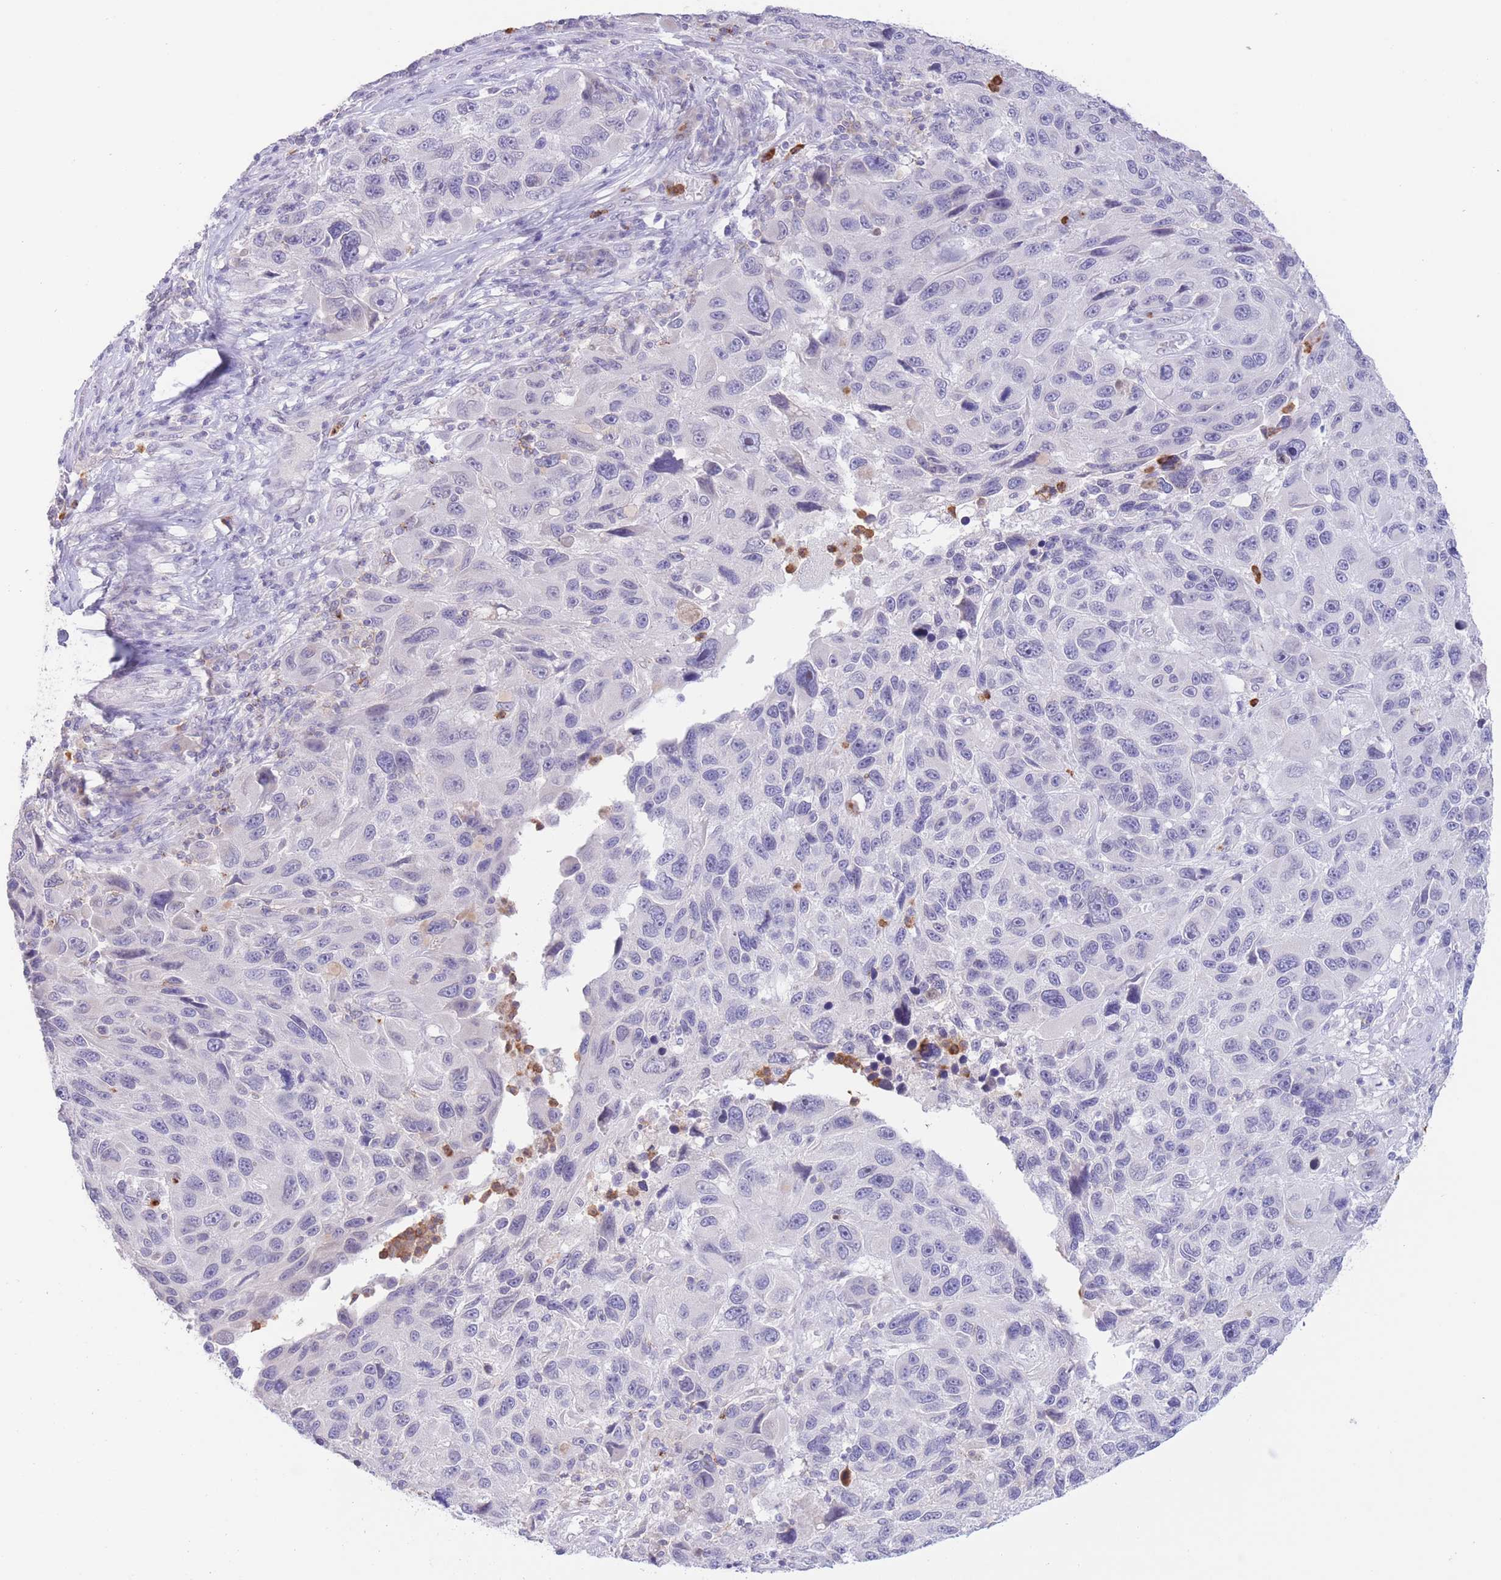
{"staining": {"intensity": "negative", "quantity": "none", "location": "none"}, "tissue": "melanoma", "cell_type": "Tumor cells", "image_type": "cancer", "snomed": [{"axis": "morphology", "description": "Malignant melanoma, NOS"}, {"axis": "topography", "description": "Skin"}], "caption": "Tumor cells show no significant staining in melanoma.", "gene": "LCLAT1", "patient": {"sex": "male", "age": 53}}